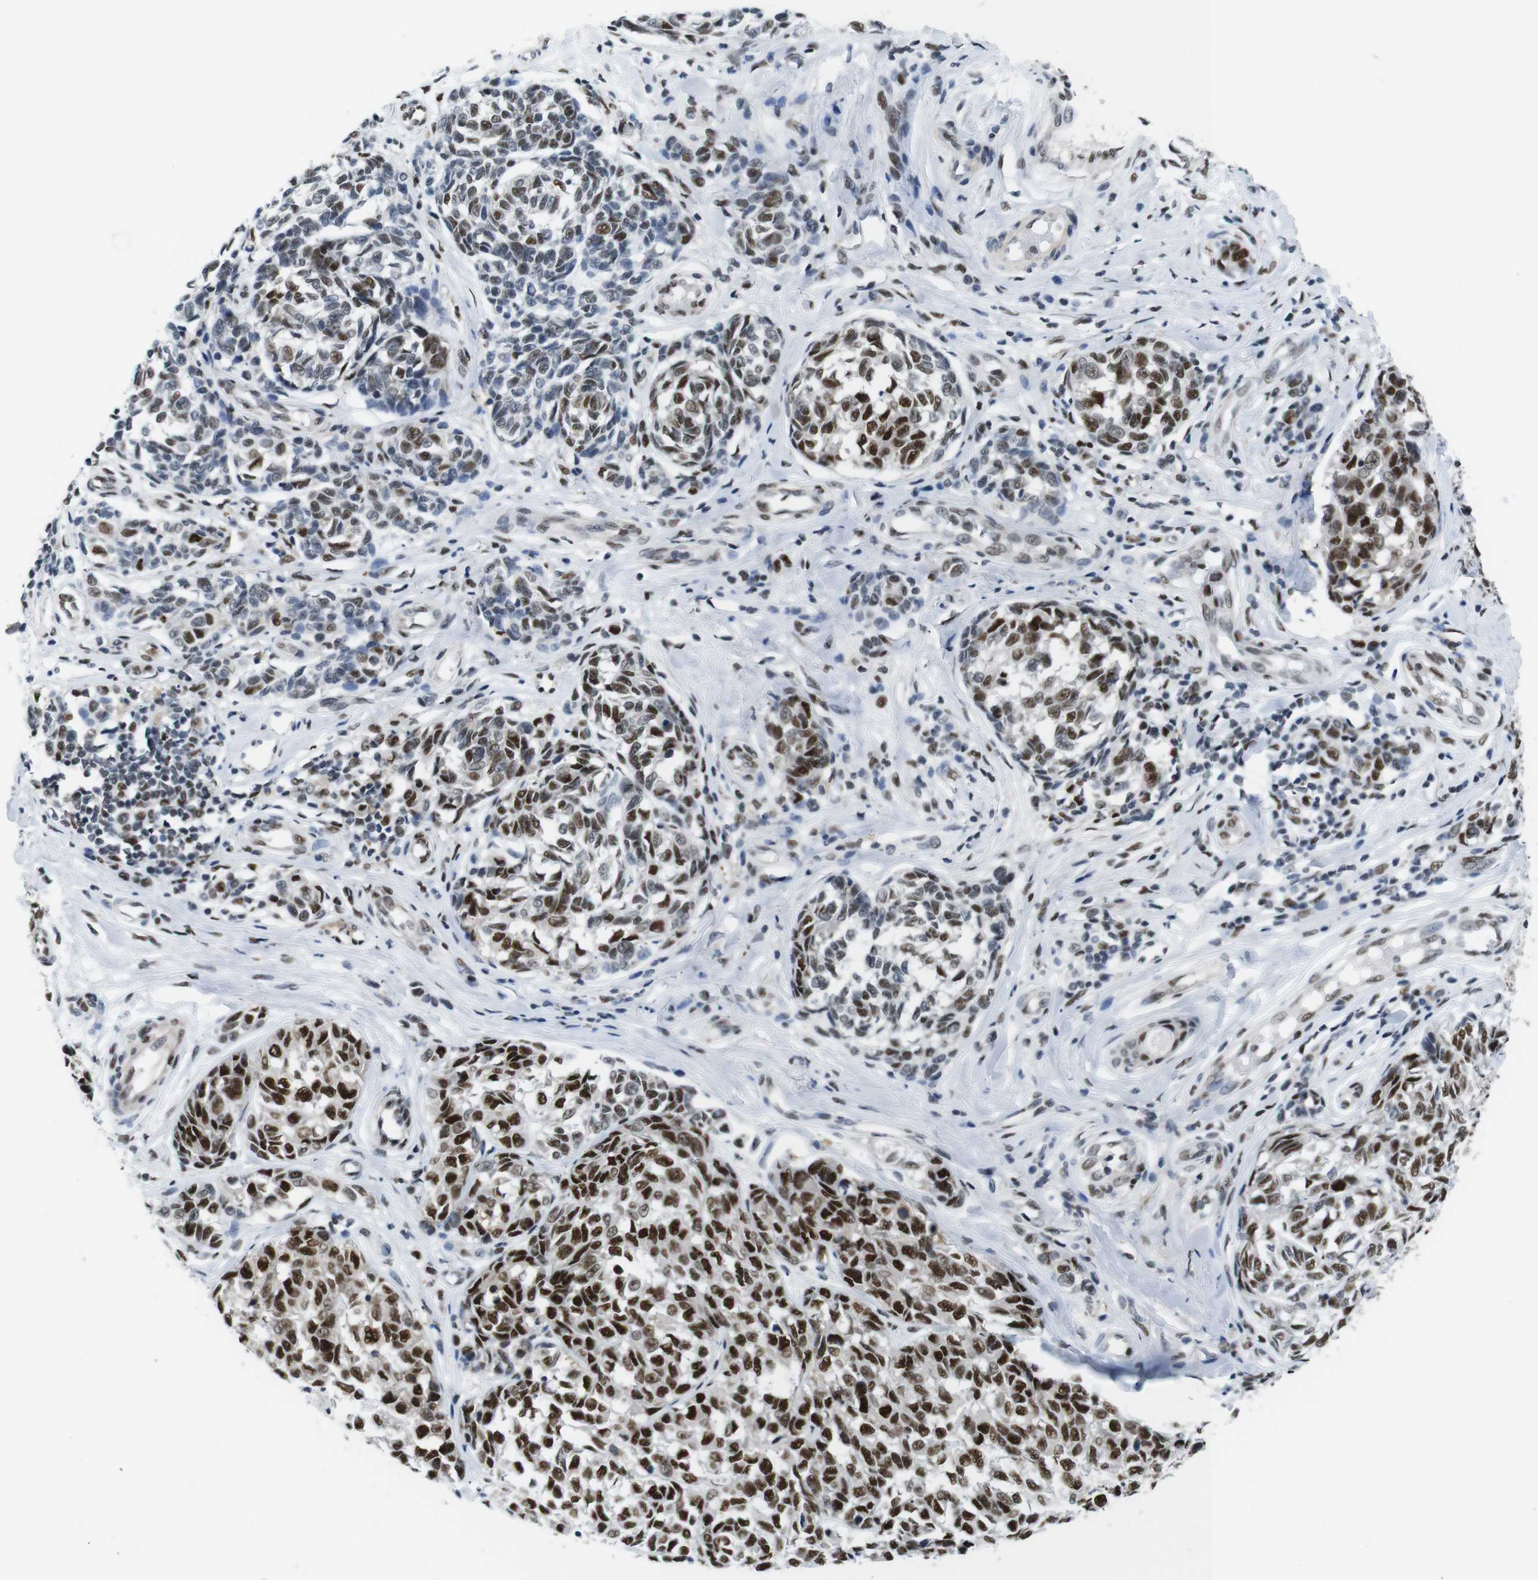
{"staining": {"intensity": "strong", "quantity": "25%-75%", "location": "nuclear"}, "tissue": "melanoma", "cell_type": "Tumor cells", "image_type": "cancer", "snomed": [{"axis": "morphology", "description": "Malignant melanoma, NOS"}, {"axis": "topography", "description": "Skin"}], "caption": "High-magnification brightfield microscopy of malignant melanoma stained with DAB (3,3'-diaminobenzidine) (brown) and counterstained with hematoxylin (blue). tumor cells exhibit strong nuclear positivity is present in approximately25%-75% of cells.", "gene": "PSME3", "patient": {"sex": "female", "age": 64}}